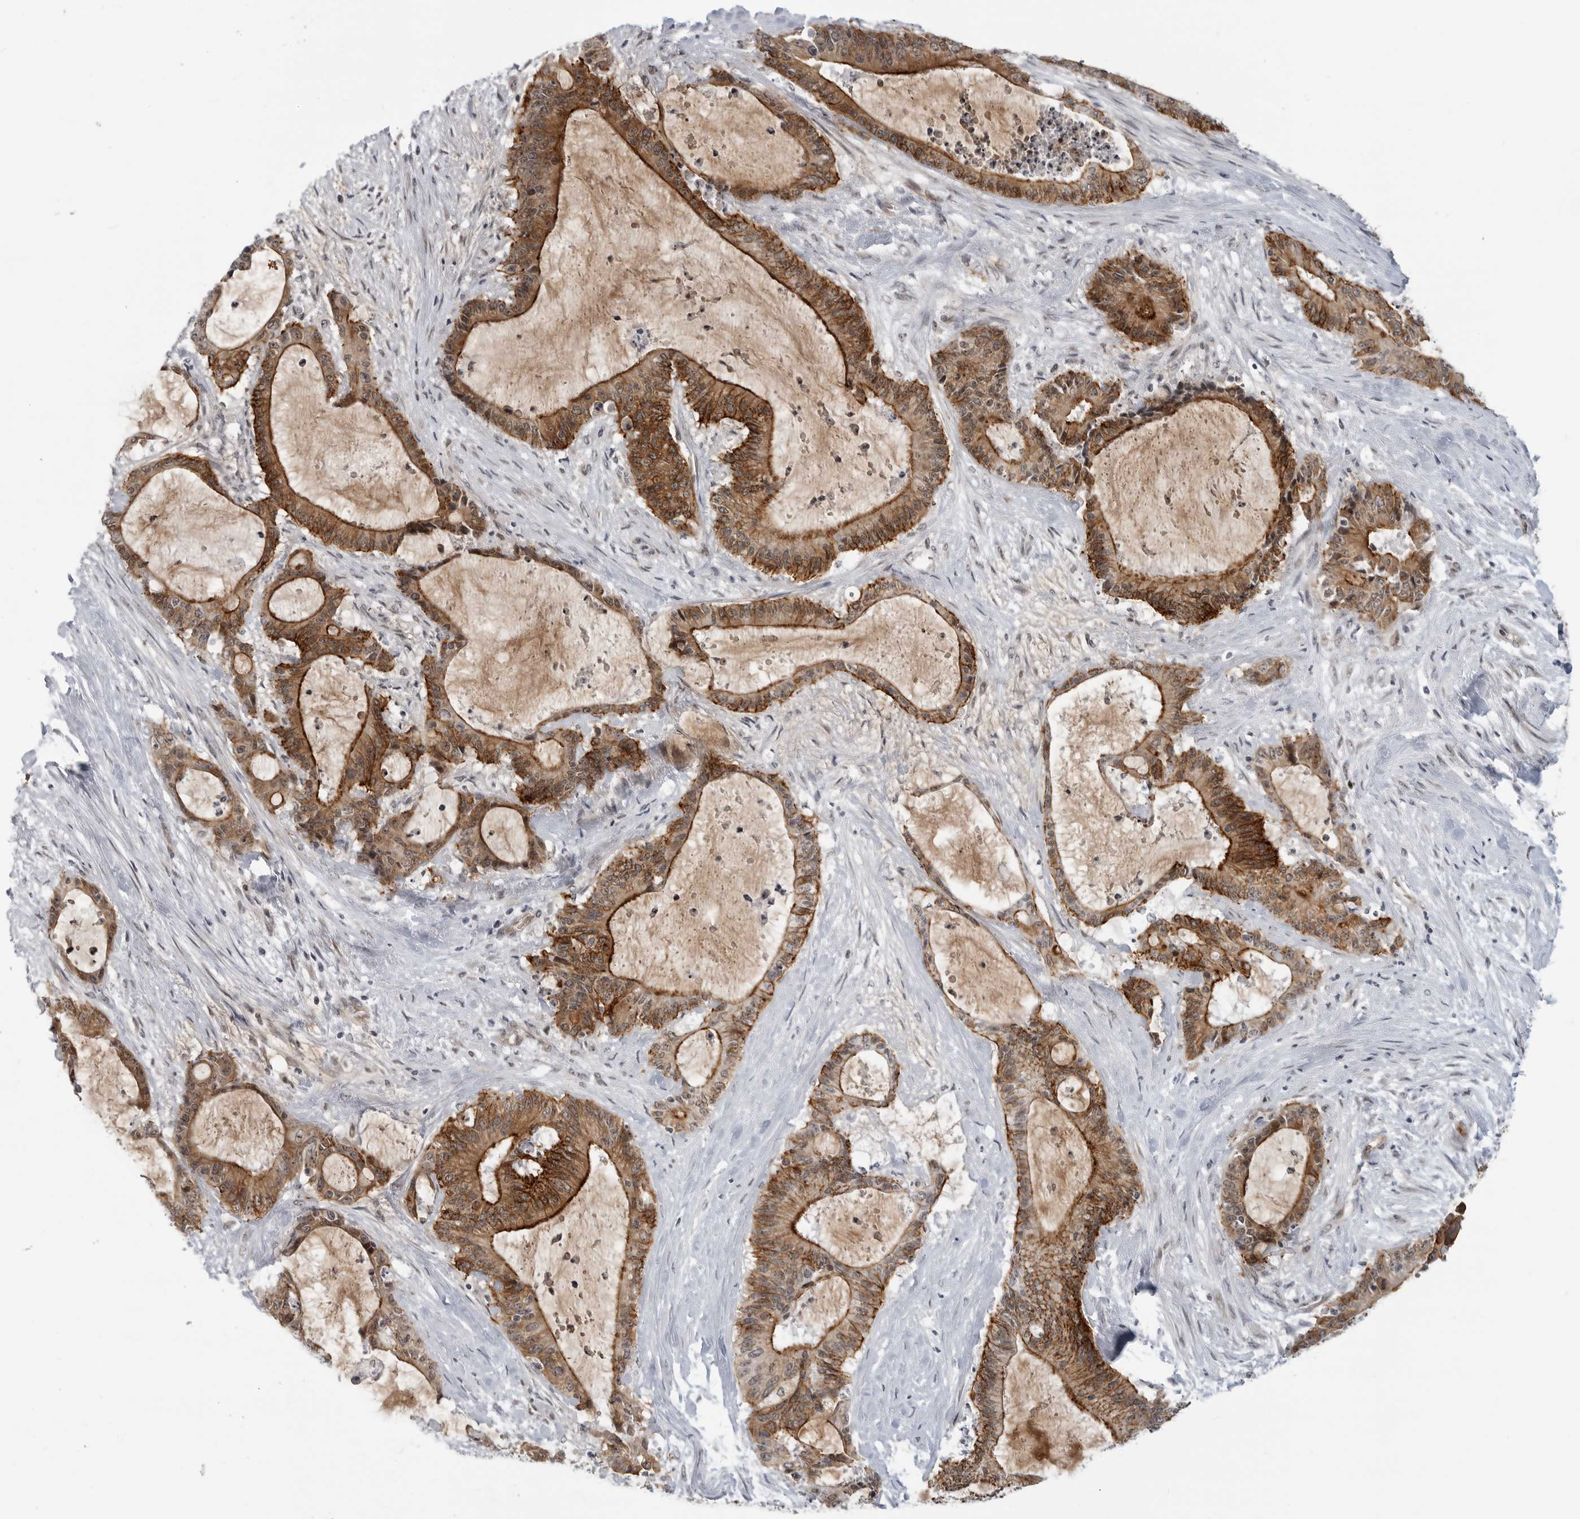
{"staining": {"intensity": "strong", "quantity": ">75%", "location": "cytoplasmic/membranous"}, "tissue": "liver cancer", "cell_type": "Tumor cells", "image_type": "cancer", "snomed": [{"axis": "morphology", "description": "Normal tissue, NOS"}, {"axis": "morphology", "description": "Cholangiocarcinoma"}, {"axis": "topography", "description": "Liver"}, {"axis": "topography", "description": "Peripheral nerve tissue"}], "caption": "This histopathology image demonstrates IHC staining of liver cholangiocarcinoma, with high strong cytoplasmic/membranous staining in about >75% of tumor cells.", "gene": "CEP295NL", "patient": {"sex": "female", "age": 73}}